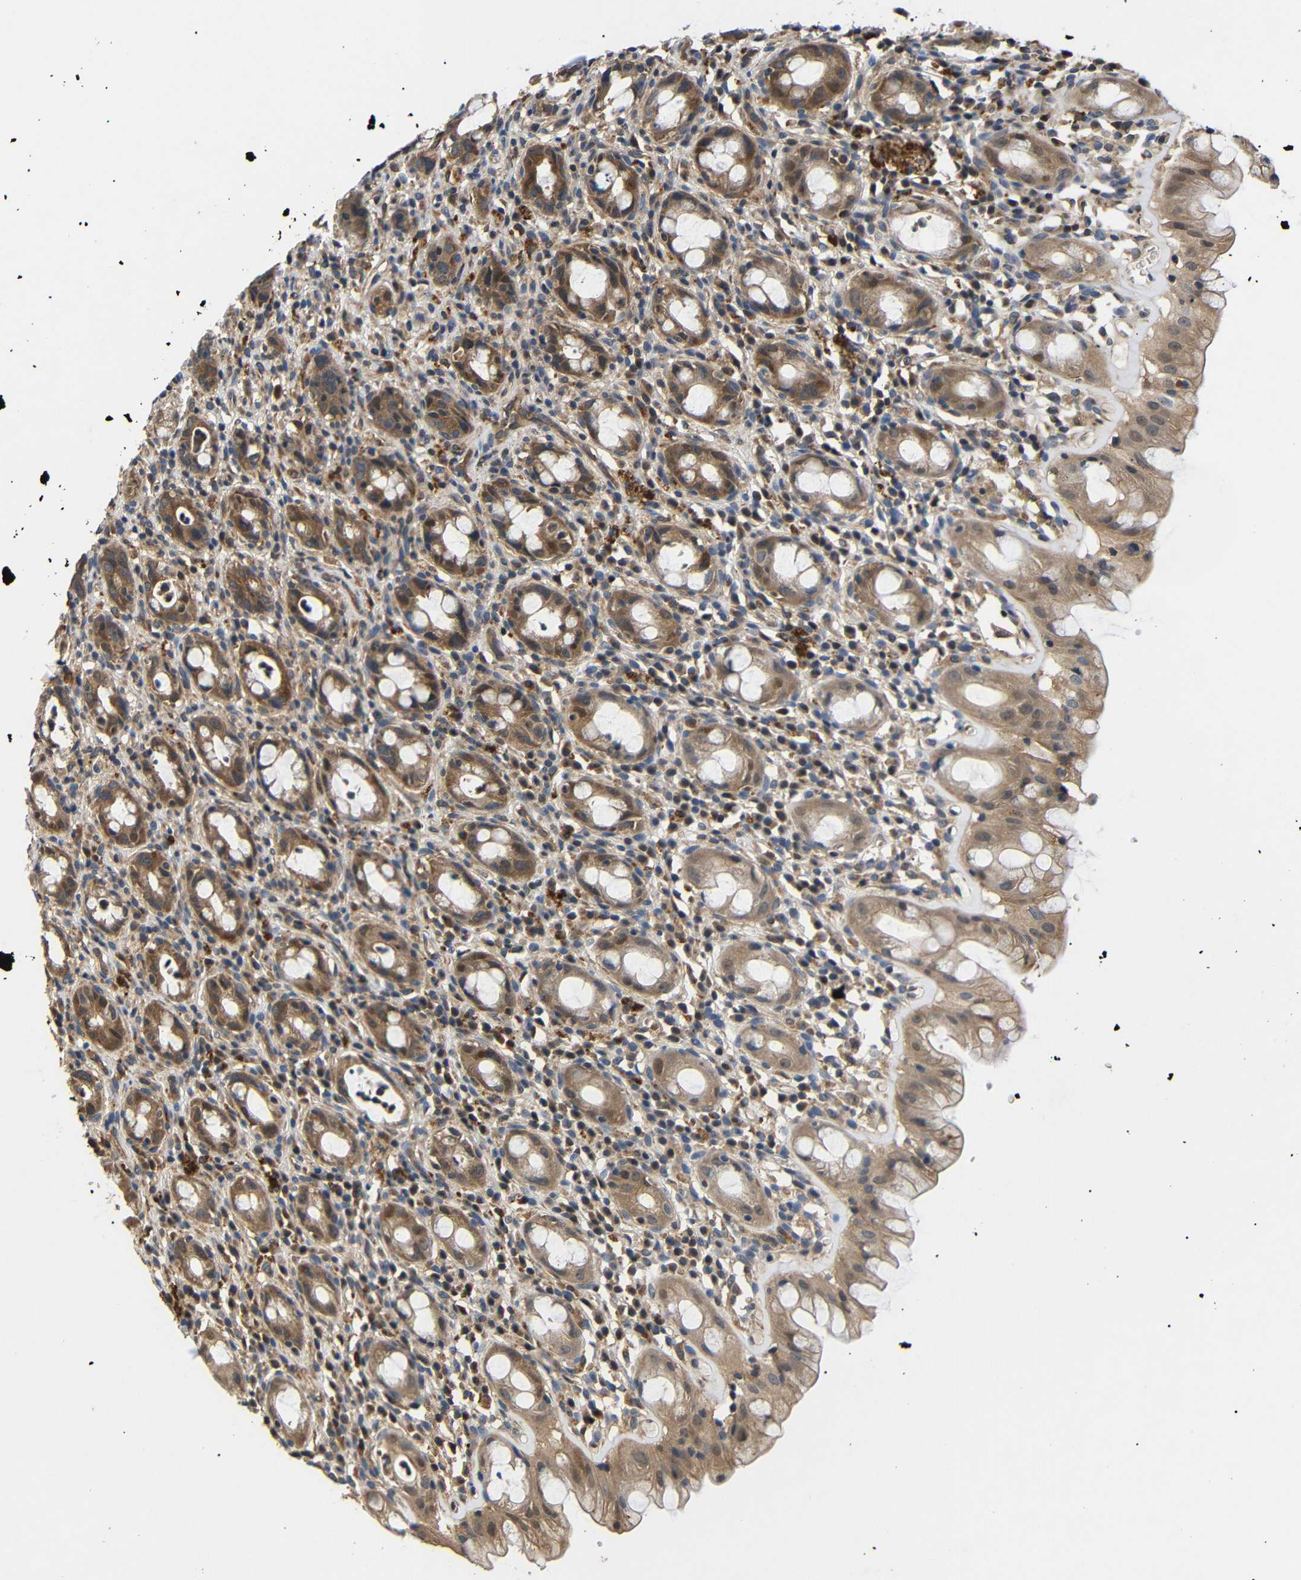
{"staining": {"intensity": "moderate", "quantity": ">75%", "location": "cytoplasmic/membranous"}, "tissue": "rectum", "cell_type": "Glandular cells", "image_type": "normal", "snomed": [{"axis": "morphology", "description": "Normal tissue, NOS"}, {"axis": "topography", "description": "Rectum"}], "caption": "Immunohistochemical staining of unremarkable human rectum displays moderate cytoplasmic/membranous protein expression in approximately >75% of glandular cells.", "gene": "DDR1", "patient": {"sex": "male", "age": 44}}